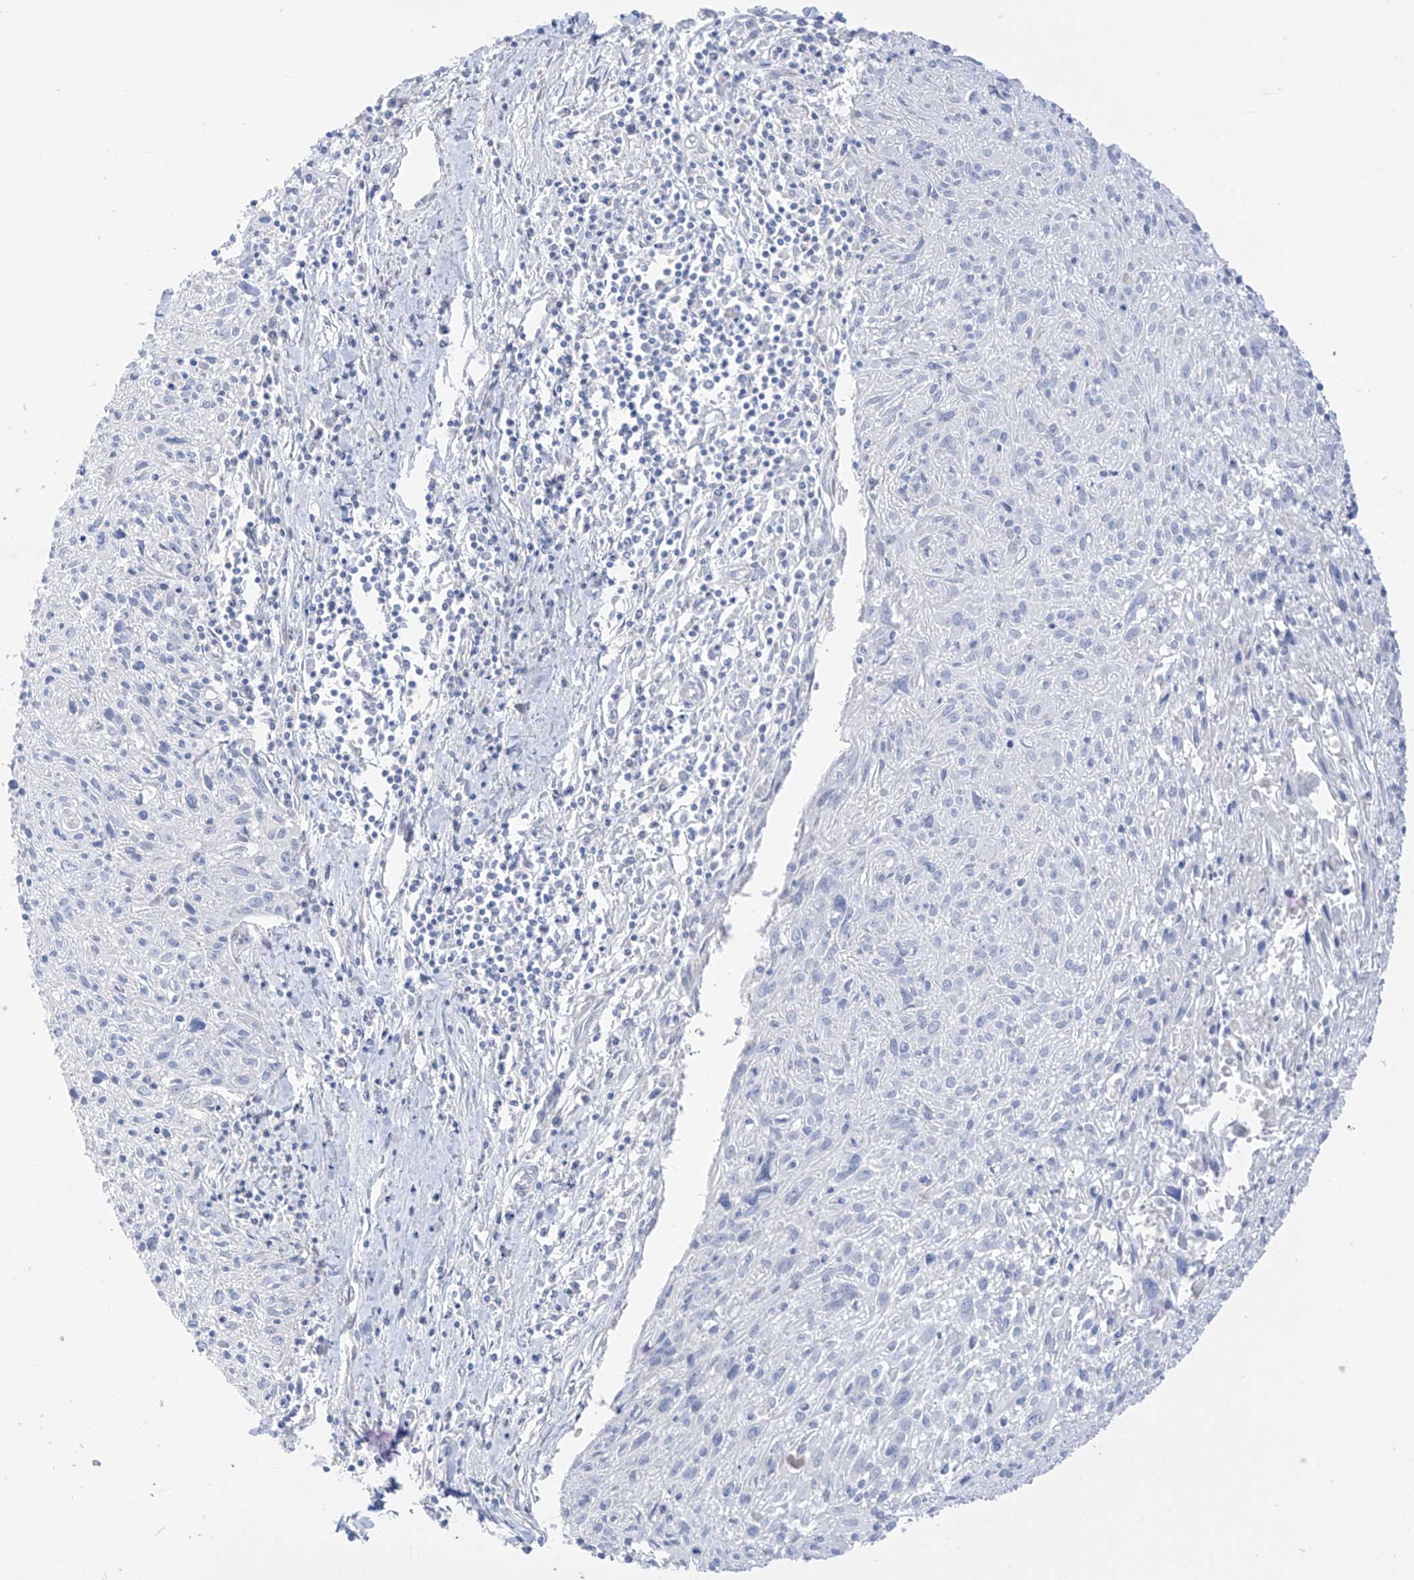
{"staining": {"intensity": "negative", "quantity": "none", "location": "none"}, "tissue": "cervical cancer", "cell_type": "Tumor cells", "image_type": "cancer", "snomed": [{"axis": "morphology", "description": "Squamous cell carcinoma, NOS"}, {"axis": "topography", "description": "Cervix"}], "caption": "Cervical squamous cell carcinoma was stained to show a protein in brown. There is no significant expression in tumor cells.", "gene": "ASPRV1", "patient": {"sex": "female", "age": 51}}